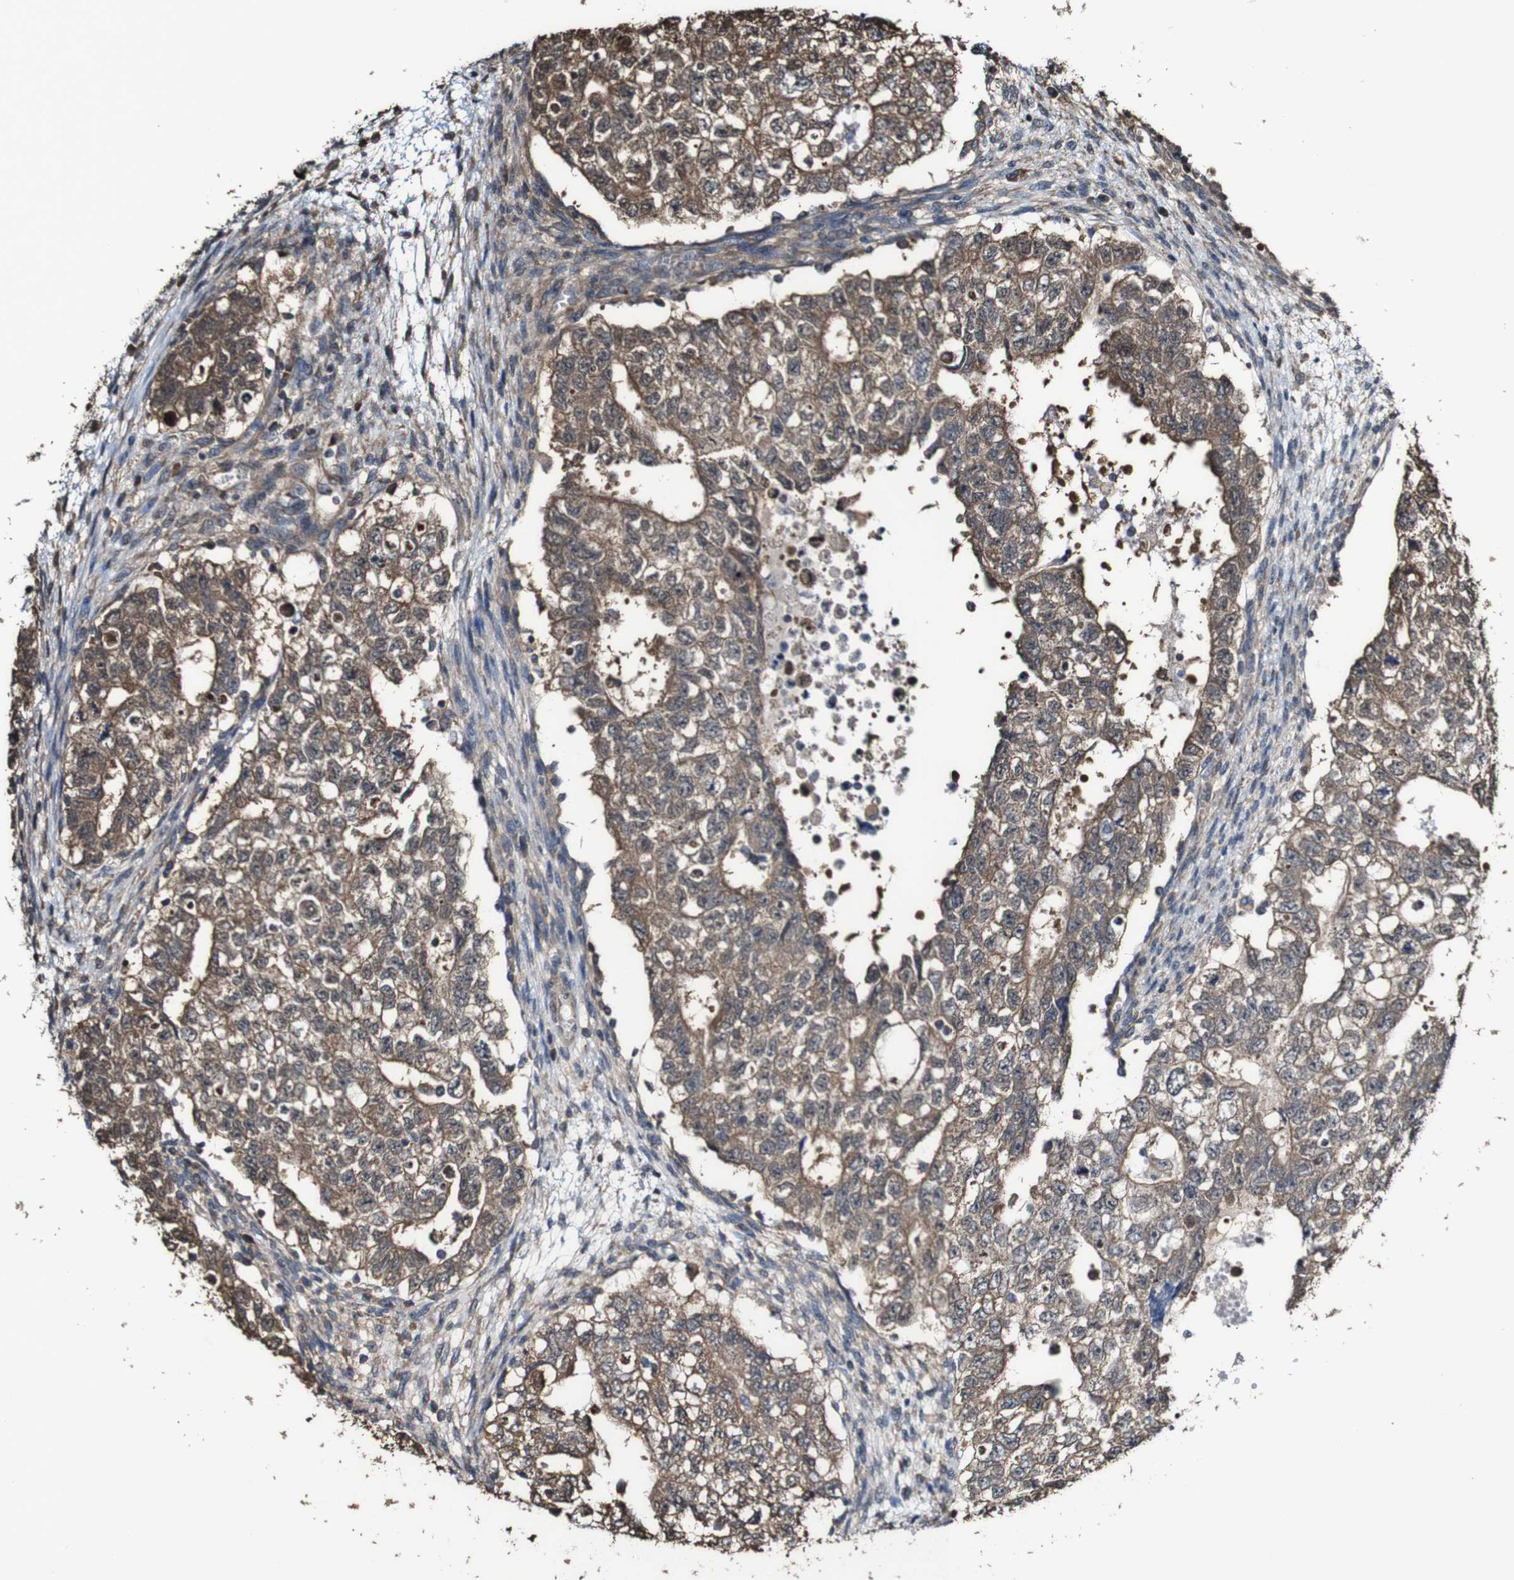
{"staining": {"intensity": "moderate", "quantity": ">75%", "location": "cytoplasmic/membranous"}, "tissue": "testis cancer", "cell_type": "Tumor cells", "image_type": "cancer", "snomed": [{"axis": "morphology", "description": "Seminoma, NOS"}, {"axis": "morphology", "description": "Carcinoma, Embryonal, NOS"}, {"axis": "topography", "description": "Testis"}], "caption": "Protein positivity by IHC shows moderate cytoplasmic/membranous positivity in approximately >75% of tumor cells in testis cancer (embryonal carcinoma).", "gene": "PTPRR", "patient": {"sex": "male", "age": 38}}